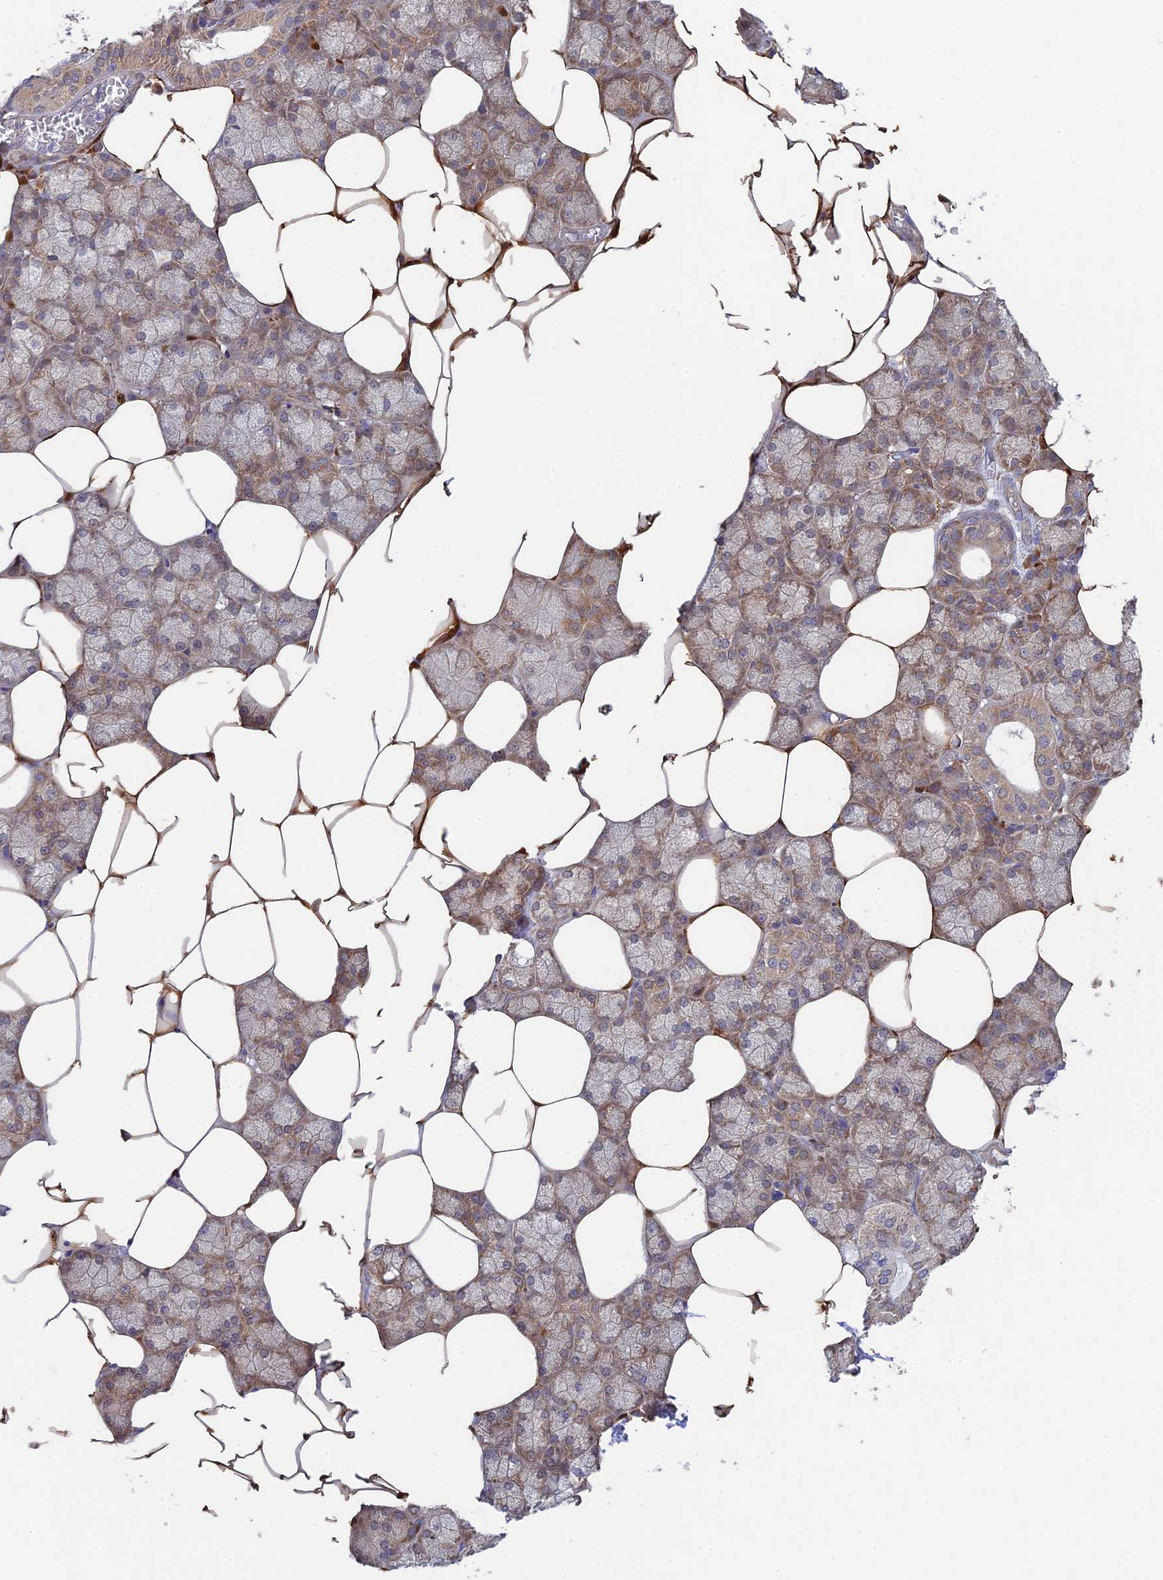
{"staining": {"intensity": "moderate", "quantity": "25%-75%", "location": "cytoplasmic/membranous"}, "tissue": "salivary gland", "cell_type": "Glandular cells", "image_type": "normal", "snomed": [{"axis": "morphology", "description": "Normal tissue, NOS"}, {"axis": "topography", "description": "Salivary gland"}], "caption": "Unremarkable salivary gland displays moderate cytoplasmic/membranous expression in about 25%-75% of glandular cells The protein of interest is shown in brown color, while the nuclei are stained blue..", "gene": "INCA1", "patient": {"sex": "male", "age": 62}}